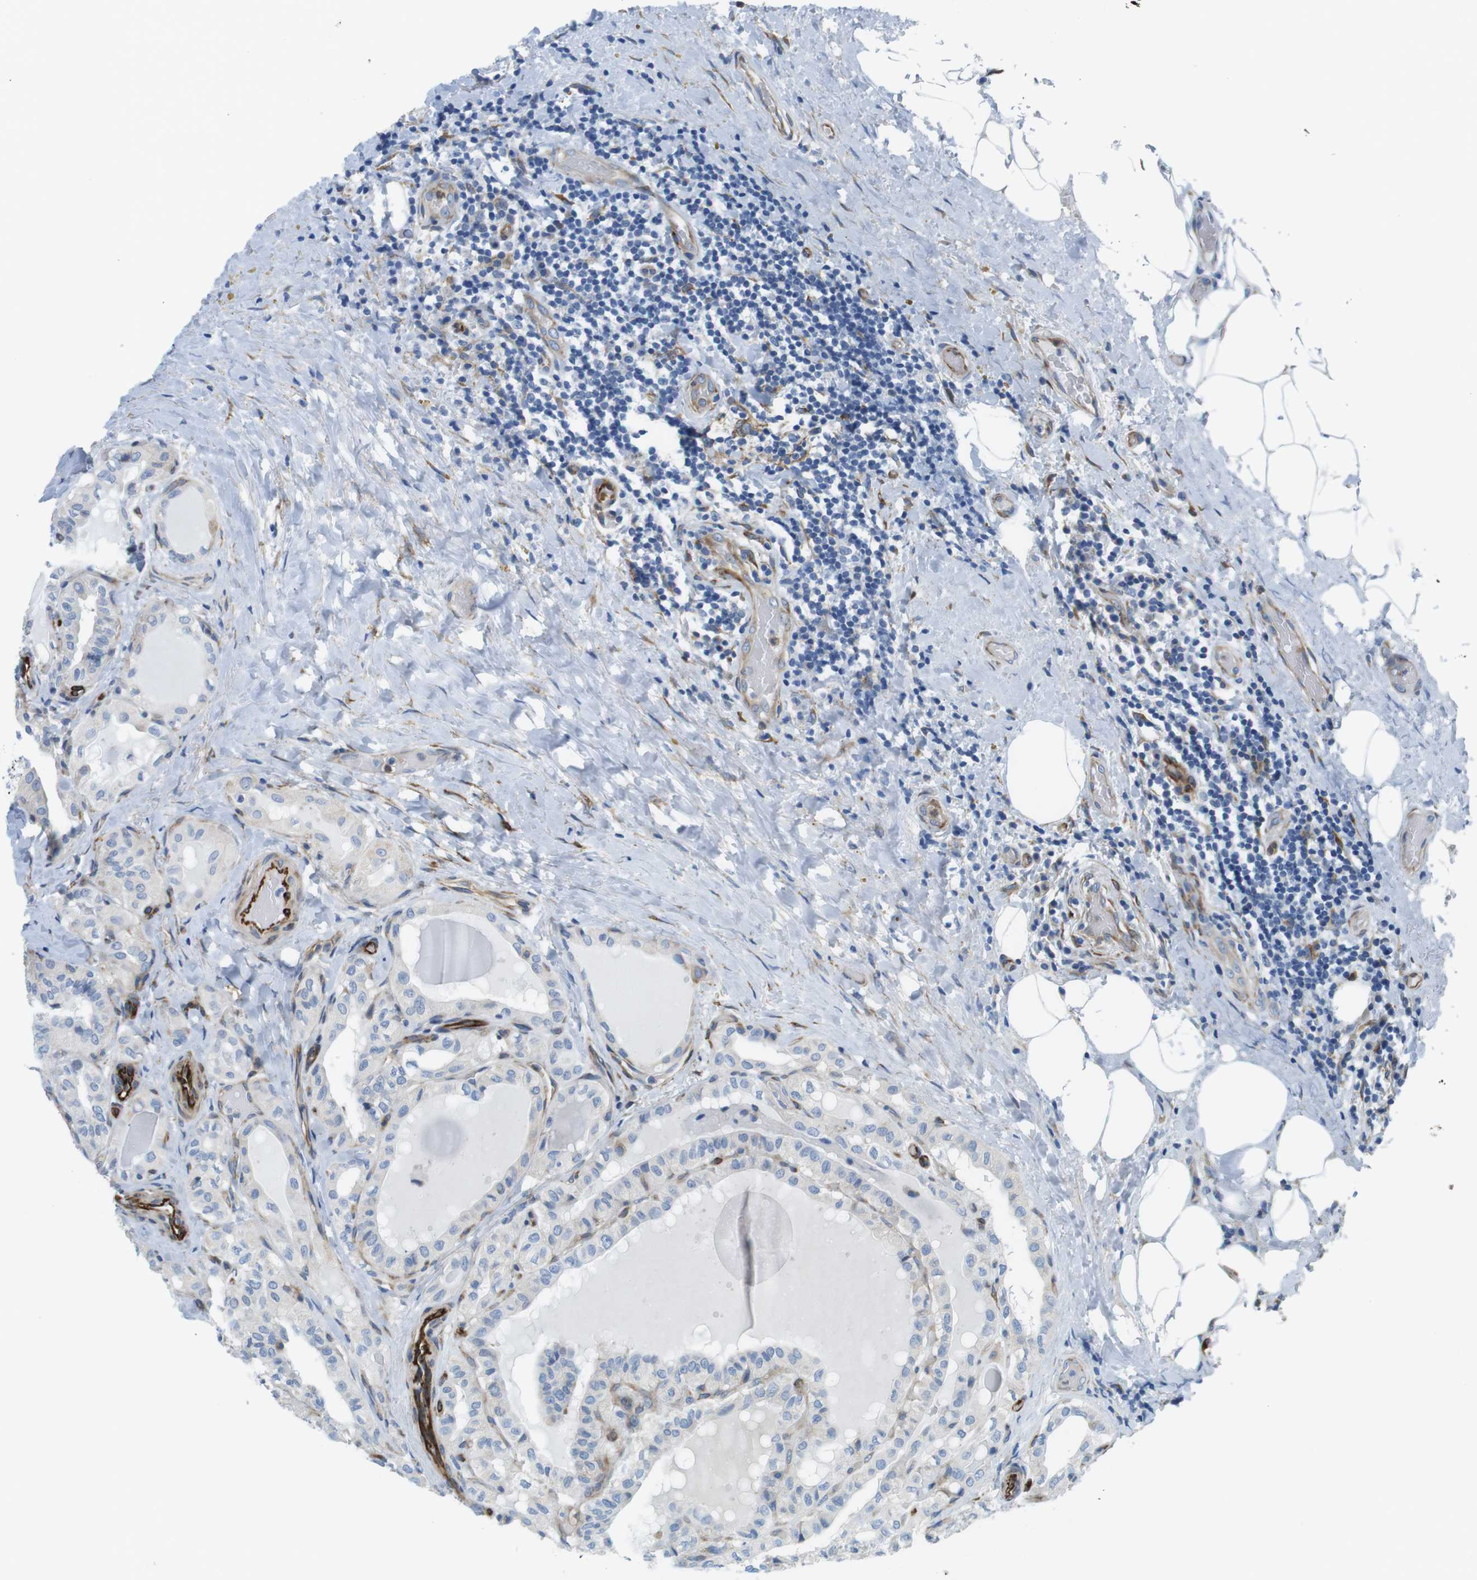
{"staining": {"intensity": "negative", "quantity": "none", "location": "none"}, "tissue": "thyroid cancer", "cell_type": "Tumor cells", "image_type": "cancer", "snomed": [{"axis": "morphology", "description": "Papillary adenocarcinoma, NOS"}, {"axis": "topography", "description": "Thyroid gland"}], "caption": "Human thyroid papillary adenocarcinoma stained for a protein using immunohistochemistry exhibits no positivity in tumor cells.", "gene": "EMP2", "patient": {"sex": "male", "age": 77}}